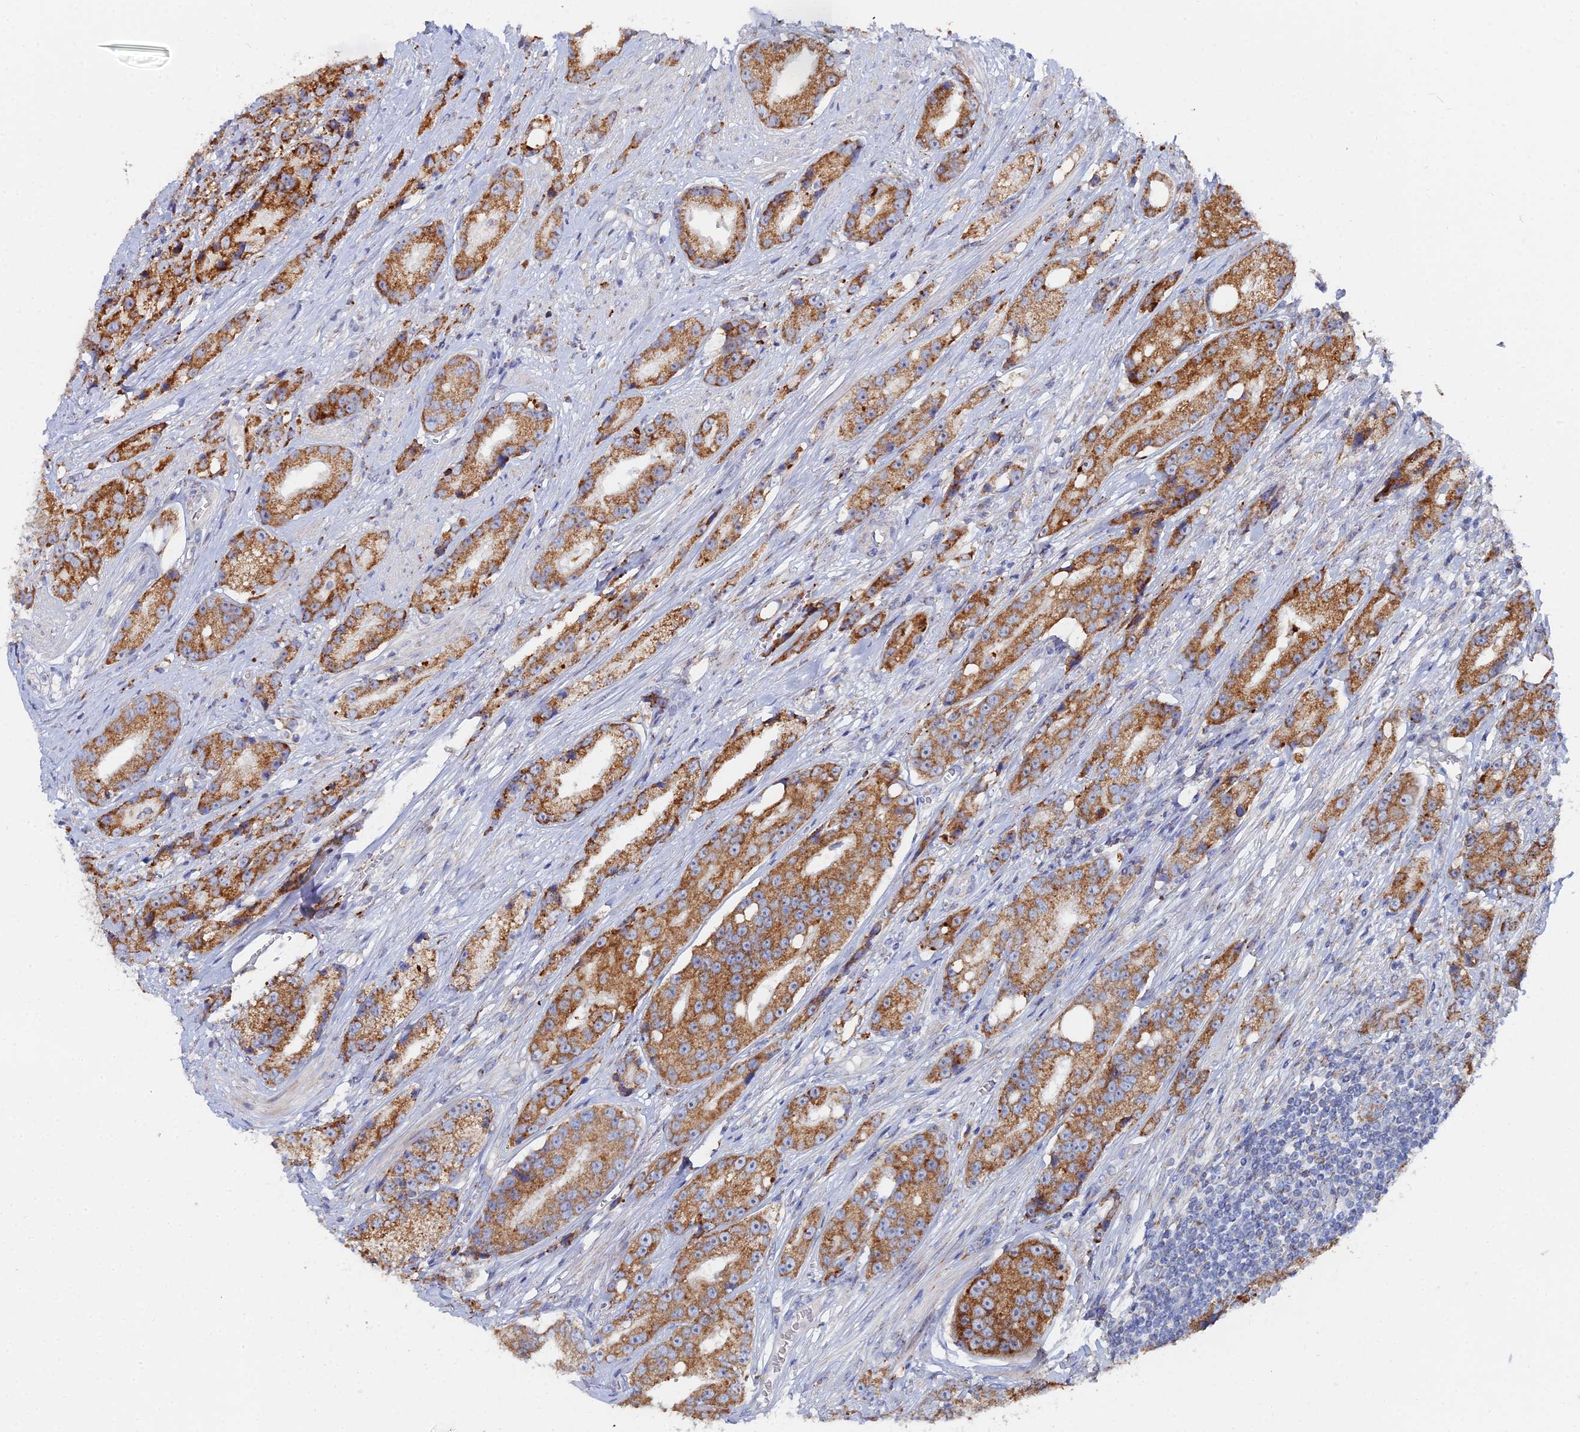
{"staining": {"intensity": "moderate", "quantity": ">75%", "location": "cytoplasmic/membranous"}, "tissue": "prostate cancer", "cell_type": "Tumor cells", "image_type": "cancer", "snomed": [{"axis": "morphology", "description": "Adenocarcinoma, High grade"}, {"axis": "topography", "description": "Prostate"}], "caption": "The immunohistochemical stain labels moderate cytoplasmic/membranous positivity in tumor cells of prostate cancer tissue. (Stains: DAB in brown, nuclei in blue, Microscopy: brightfield microscopy at high magnification).", "gene": "MPC1", "patient": {"sex": "male", "age": 74}}